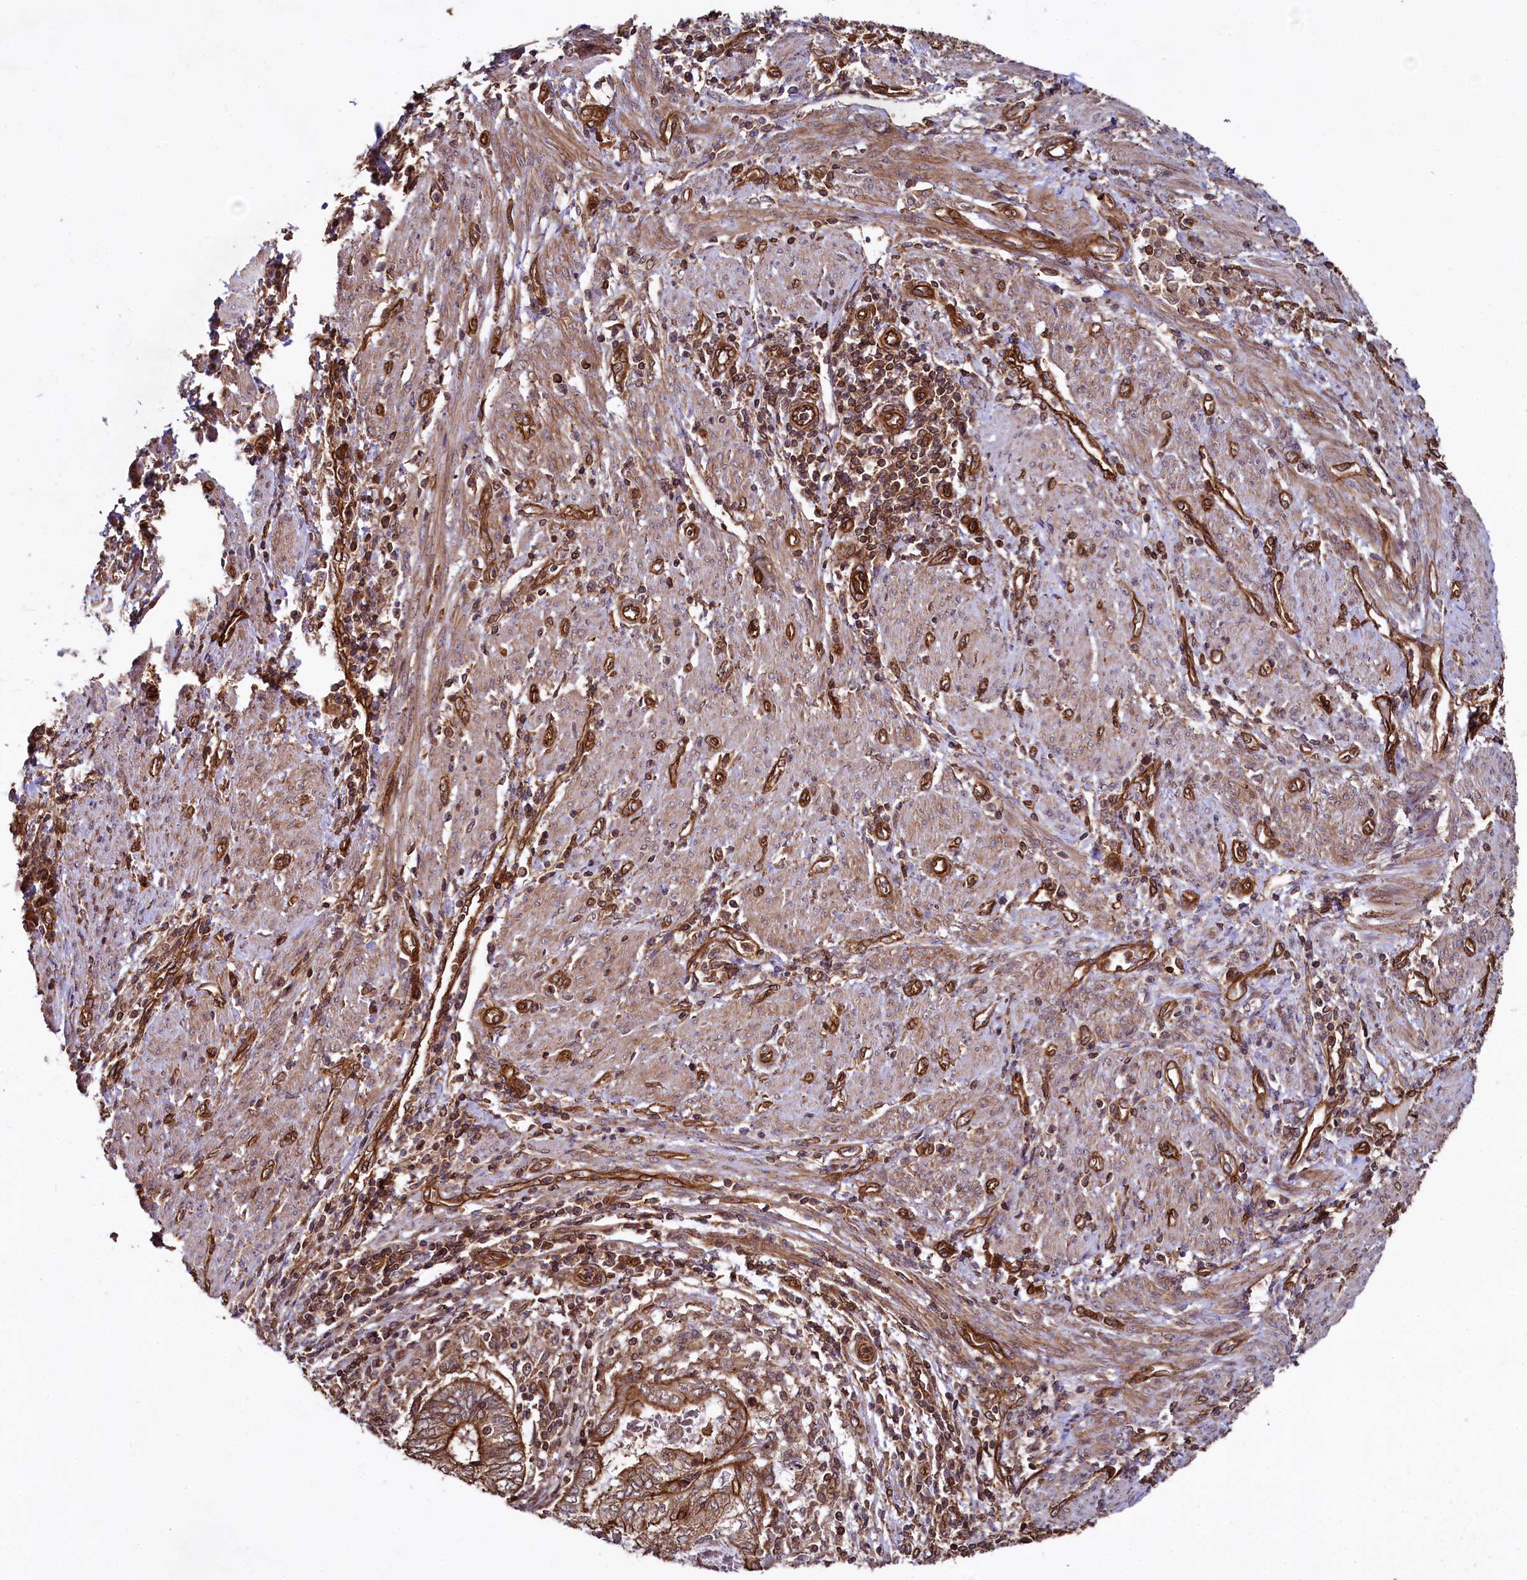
{"staining": {"intensity": "strong", "quantity": ">75%", "location": "cytoplasmic/membranous"}, "tissue": "endometrial cancer", "cell_type": "Tumor cells", "image_type": "cancer", "snomed": [{"axis": "morphology", "description": "Adenocarcinoma, NOS"}, {"axis": "topography", "description": "Uterus"}, {"axis": "topography", "description": "Endometrium"}], "caption": "Adenocarcinoma (endometrial) stained with IHC shows strong cytoplasmic/membranous staining in approximately >75% of tumor cells.", "gene": "SVIP", "patient": {"sex": "female", "age": 70}}